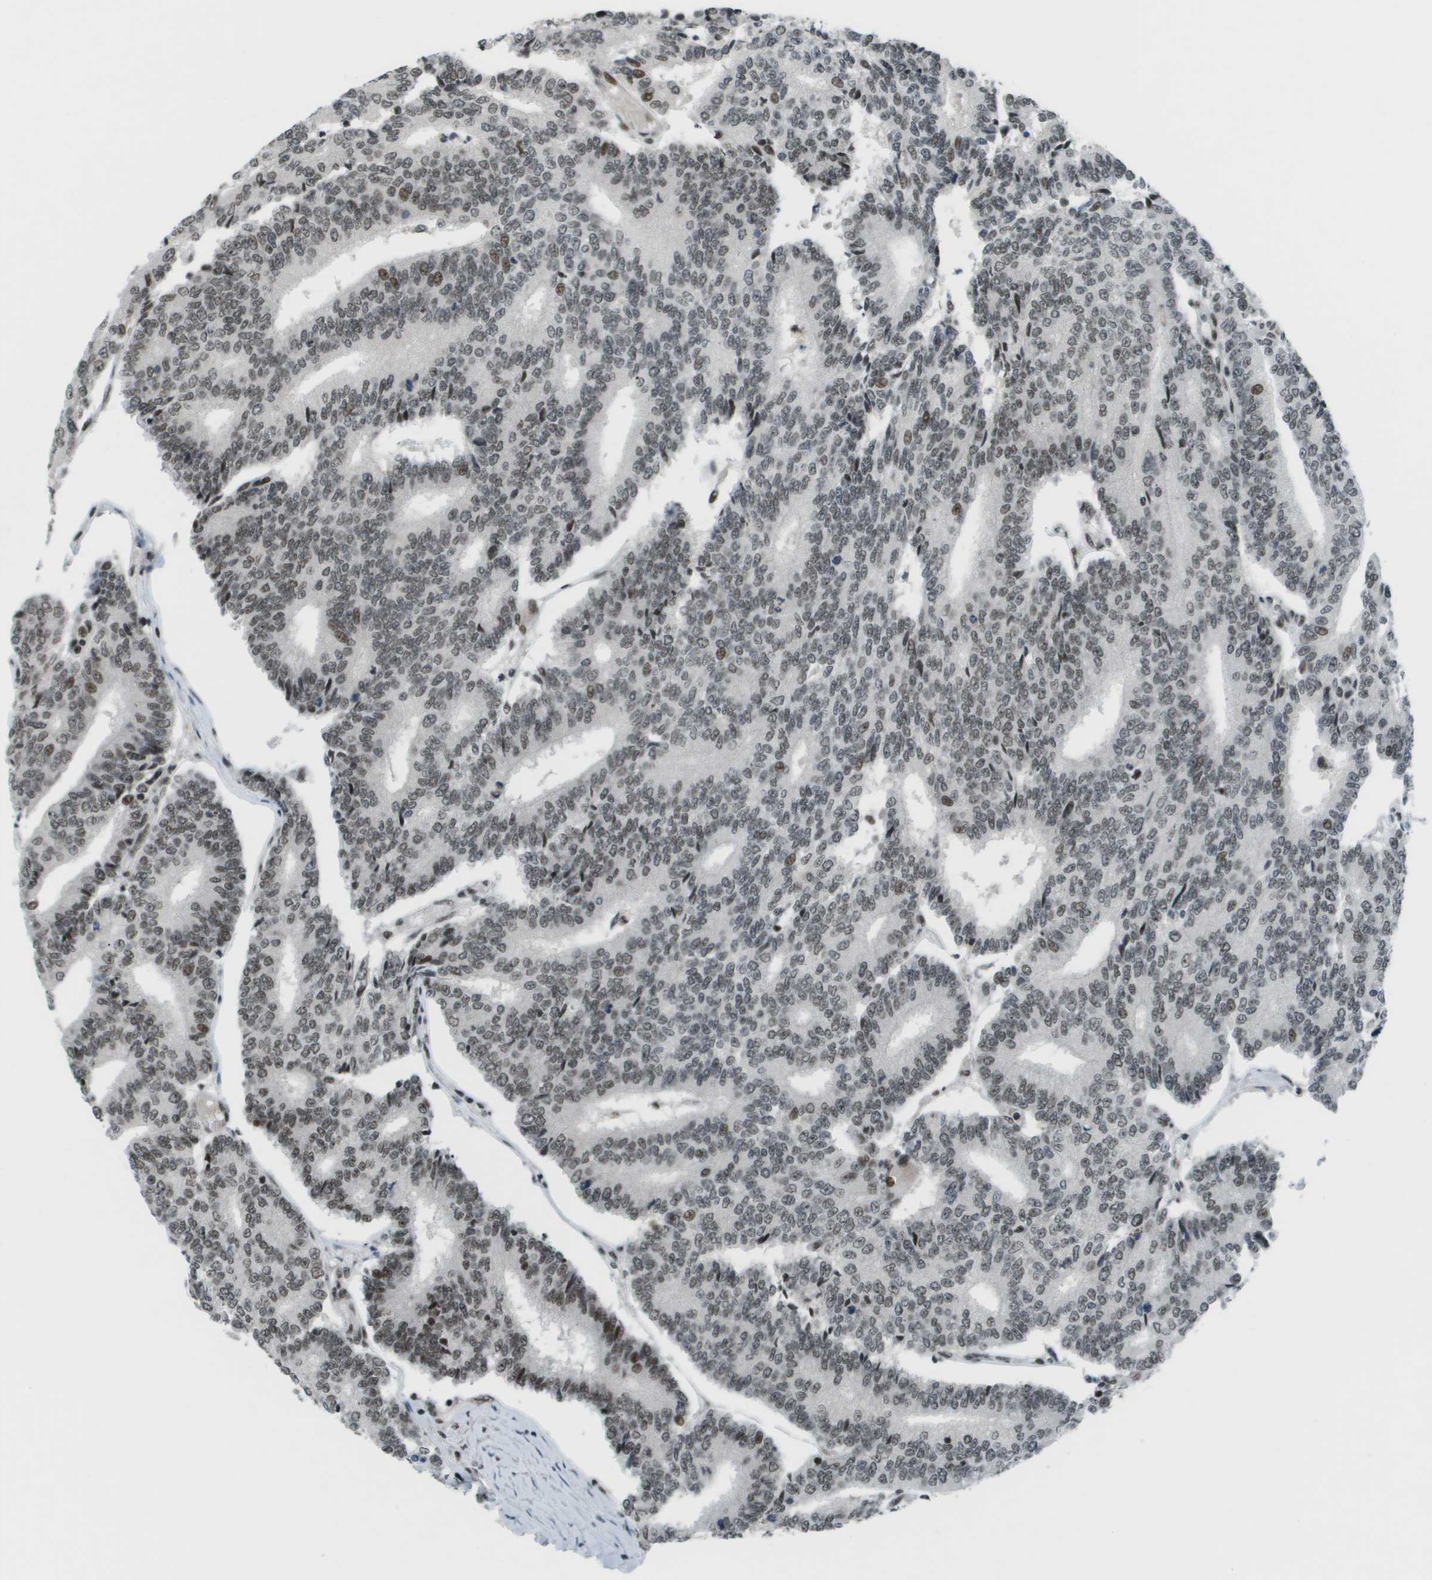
{"staining": {"intensity": "moderate", "quantity": "25%-75%", "location": "nuclear"}, "tissue": "prostate cancer", "cell_type": "Tumor cells", "image_type": "cancer", "snomed": [{"axis": "morphology", "description": "Normal tissue, NOS"}, {"axis": "morphology", "description": "Adenocarcinoma, High grade"}, {"axis": "topography", "description": "Prostate"}, {"axis": "topography", "description": "Seminal veicle"}], "caption": "Prostate adenocarcinoma (high-grade) stained for a protein (brown) reveals moderate nuclear positive positivity in approximately 25%-75% of tumor cells.", "gene": "IRF7", "patient": {"sex": "male", "age": 55}}